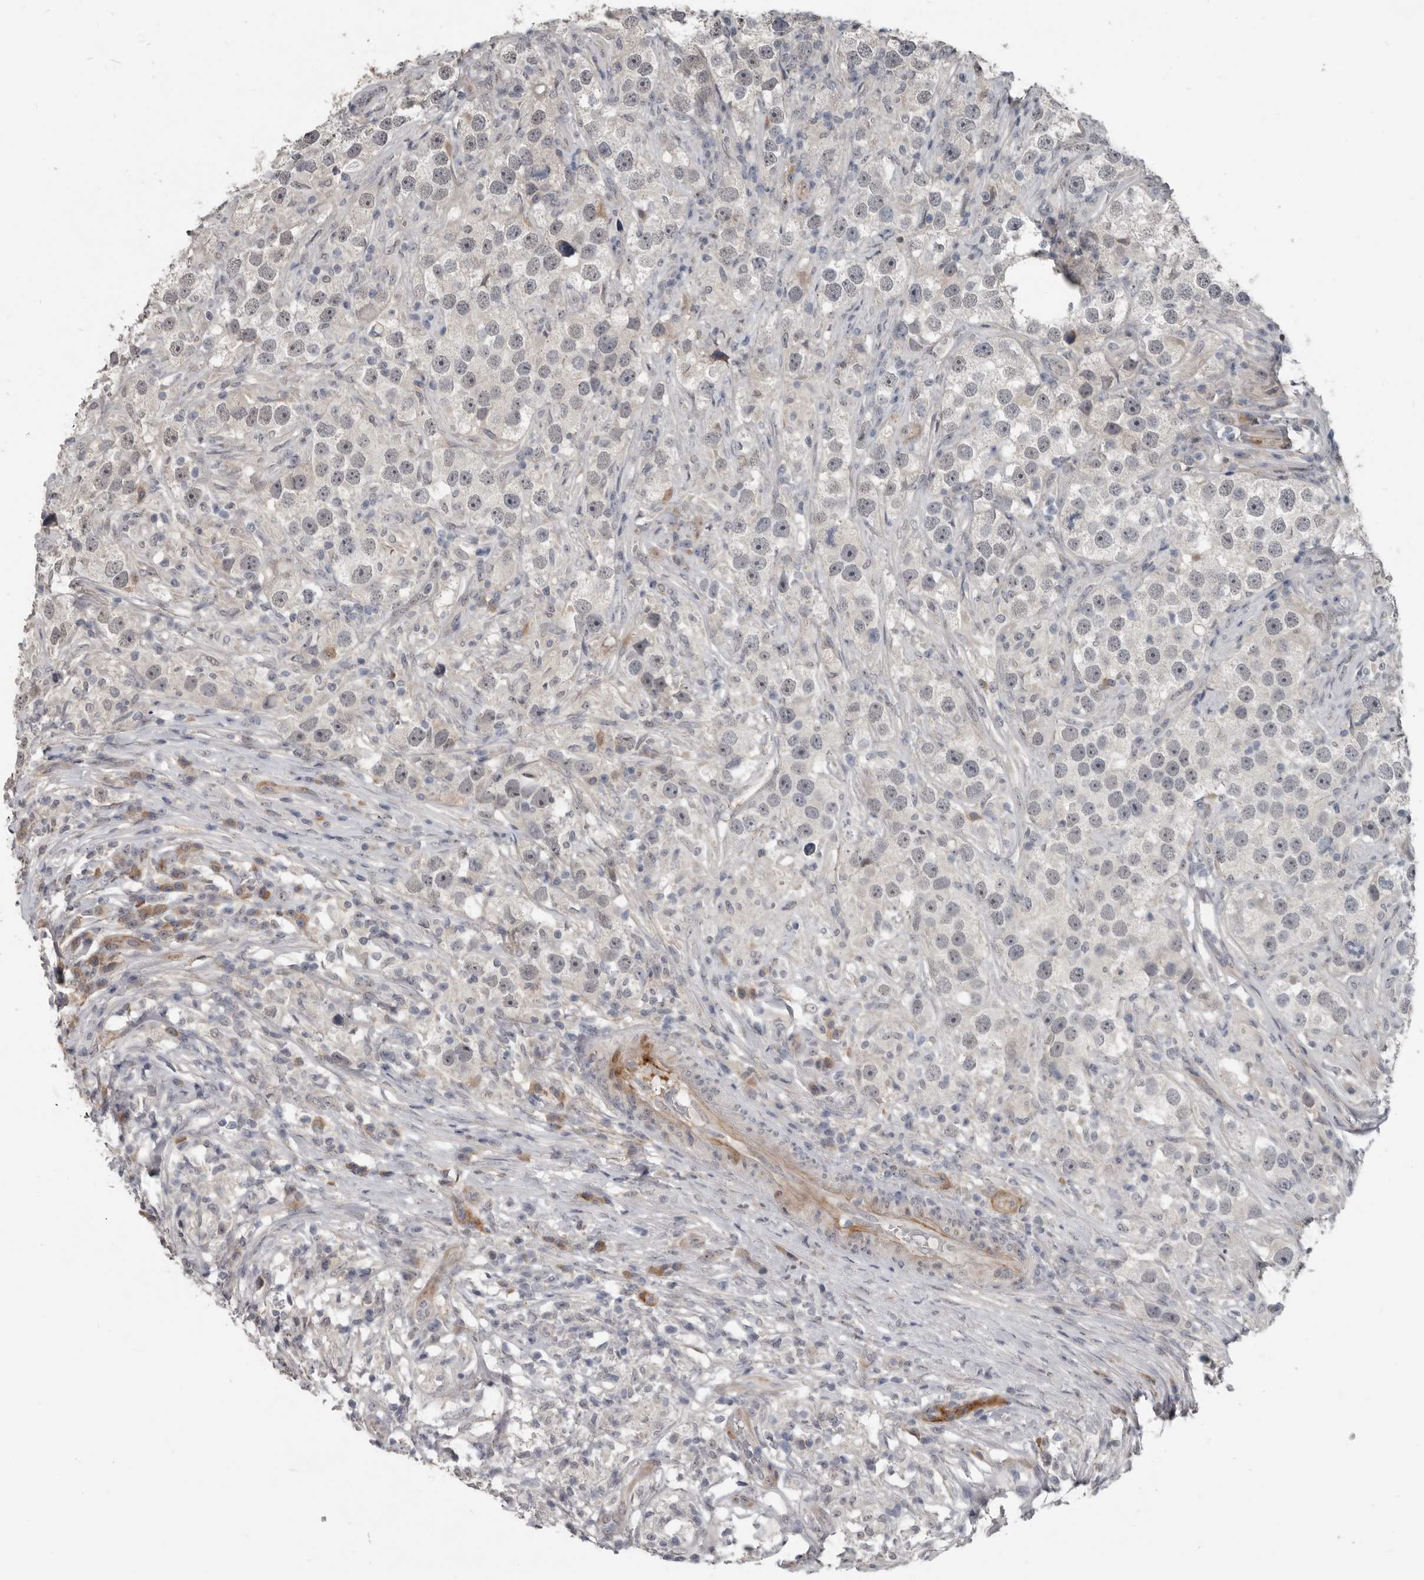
{"staining": {"intensity": "negative", "quantity": "none", "location": "none"}, "tissue": "testis cancer", "cell_type": "Tumor cells", "image_type": "cancer", "snomed": [{"axis": "morphology", "description": "Seminoma, NOS"}, {"axis": "topography", "description": "Testis"}], "caption": "The IHC image has no significant positivity in tumor cells of testis seminoma tissue.", "gene": "C1orf216", "patient": {"sex": "male", "age": 49}}